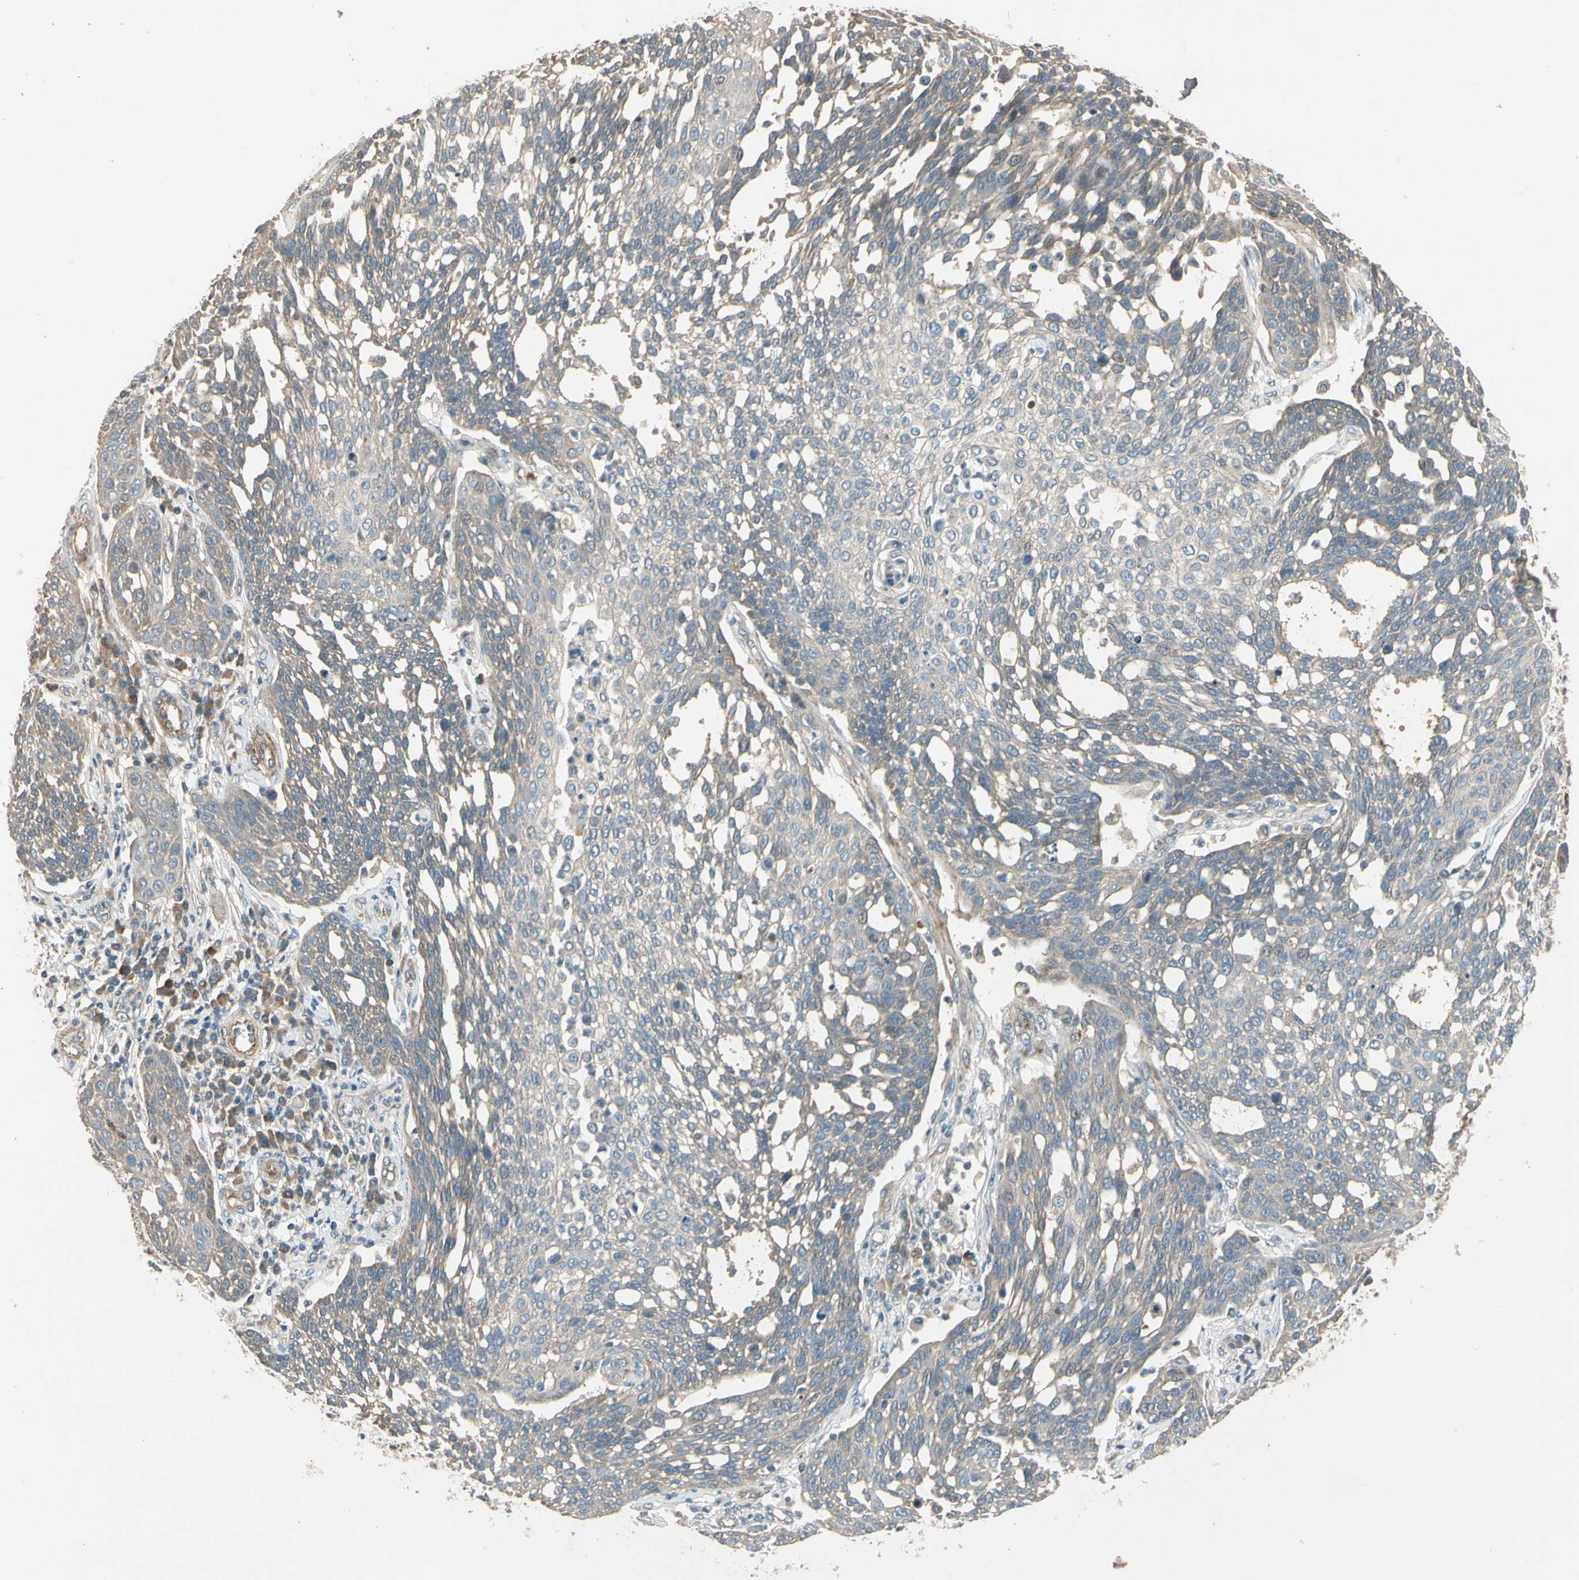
{"staining": {"intensity": "weak", "quantity": "25%-75%", "location": "cytoplasmic/membranous"}, "tissue": "cervical cancer", "cell_type": "Tumor cells", "image_type": "cancer", "snomed": [{"axis": "morphology", "description": "Squamous cell carcinoma, NOS"}, {"axis": "topography", "description": "Cervix"}], "caption": "Squamous cell carcinoma (cervical) was stained to show a protein in brown. There is low levels of weak cytoplasmic/membranous expression in about 25%-75% of tumor cells.", "gene": "ACVR1", "patient": {"sex": "female", "age": 34}}